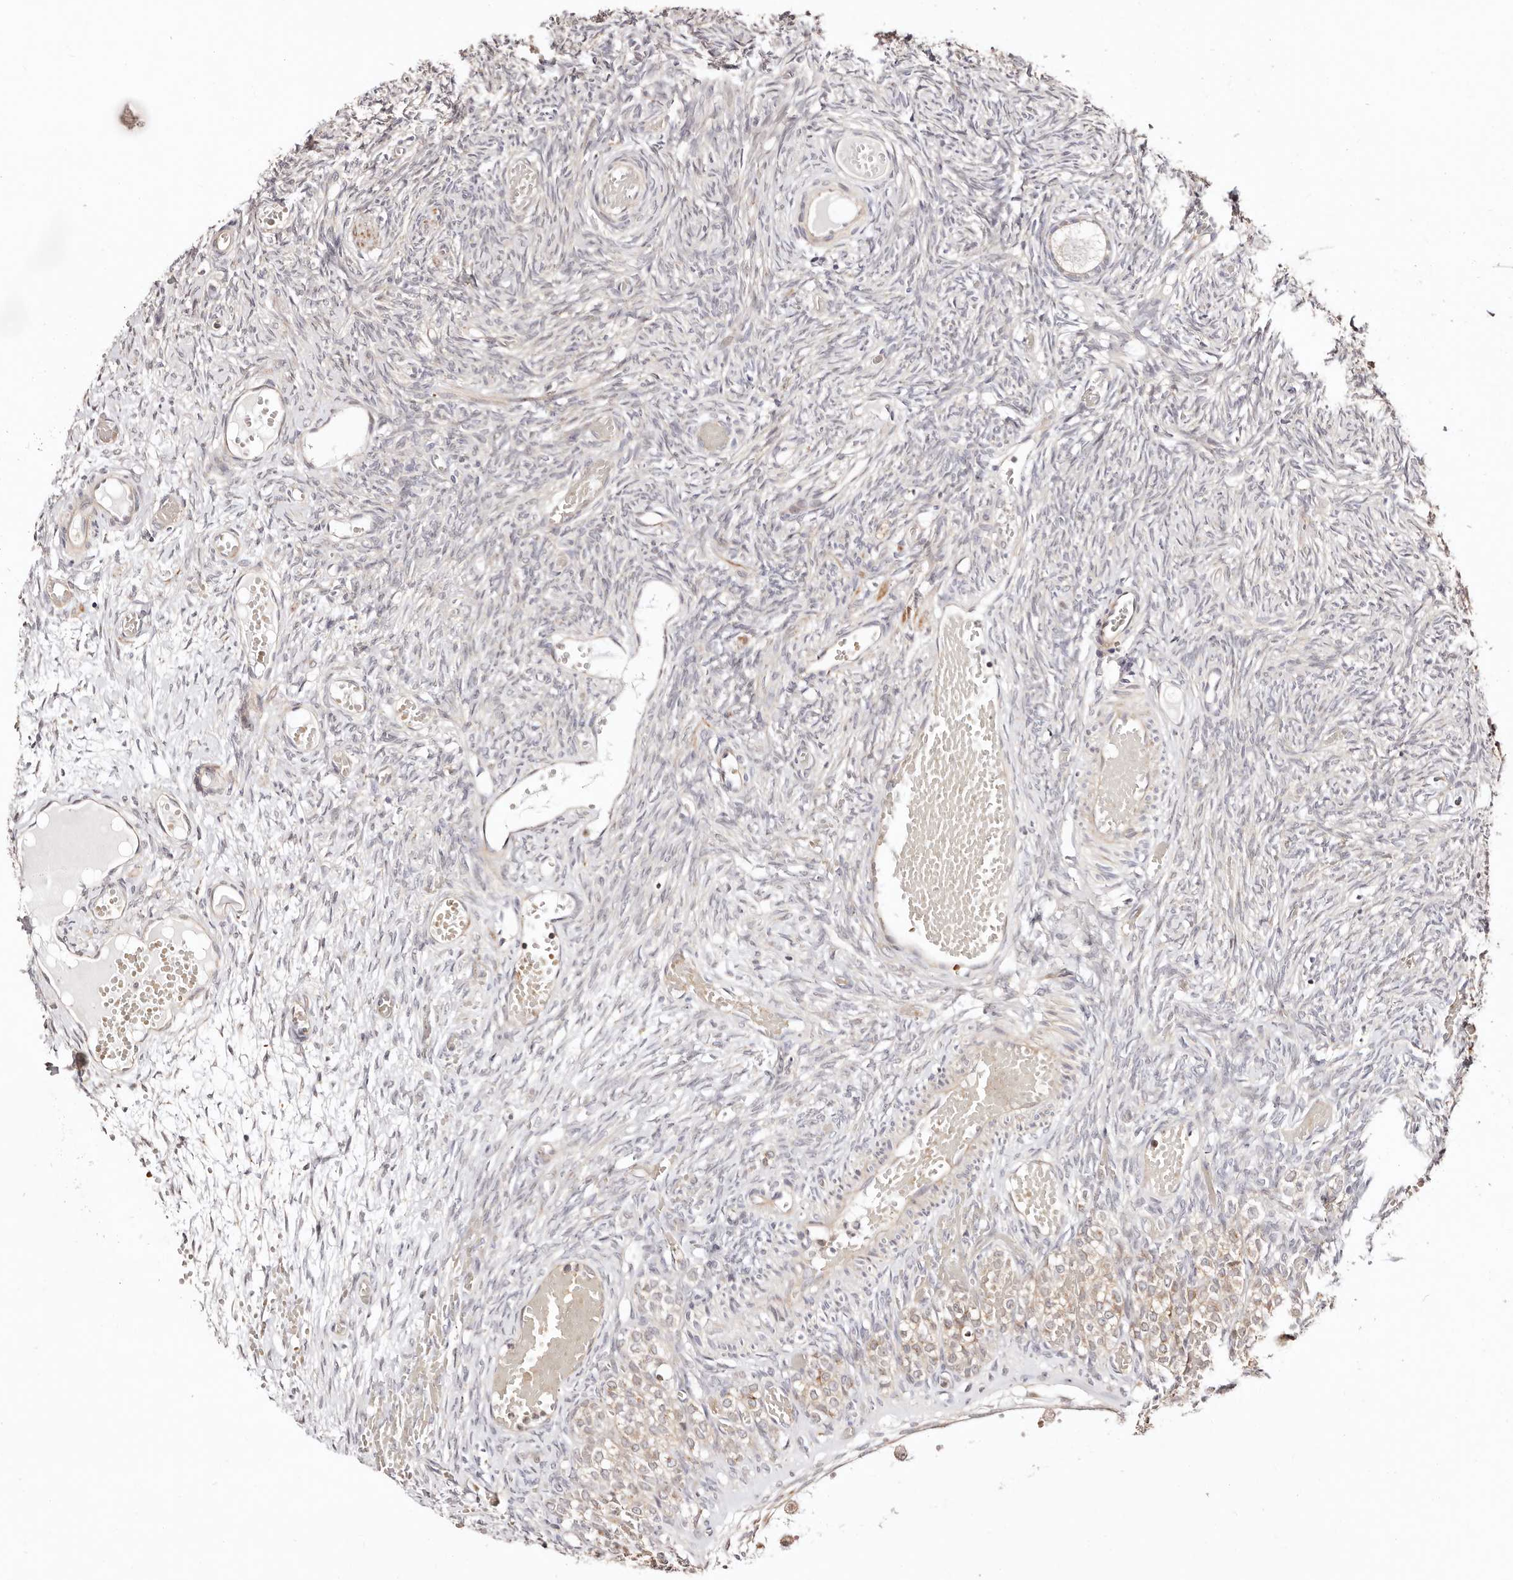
{"staining": {"intensity": "negative", "quantity": "none", "location": "none"}, "tissue": "ovary", "cell_type": "Follicle cells", "image_type": "normal", "snomed": [{"axis": "morphology", "description": "Adenocarcinoma, NOS"}, {"axis": "topography", "description": "Endometrium"}], "caption": "Immunohistochemistry (IHC) of benign ovary demonstrates no positivity in follicle cells. (DAB (3,3'-diaminobenzidine) IHC with hematoxylin counter stain).", "gene": "MAPK1", "patient": {"sex": "female", "age": 32}}